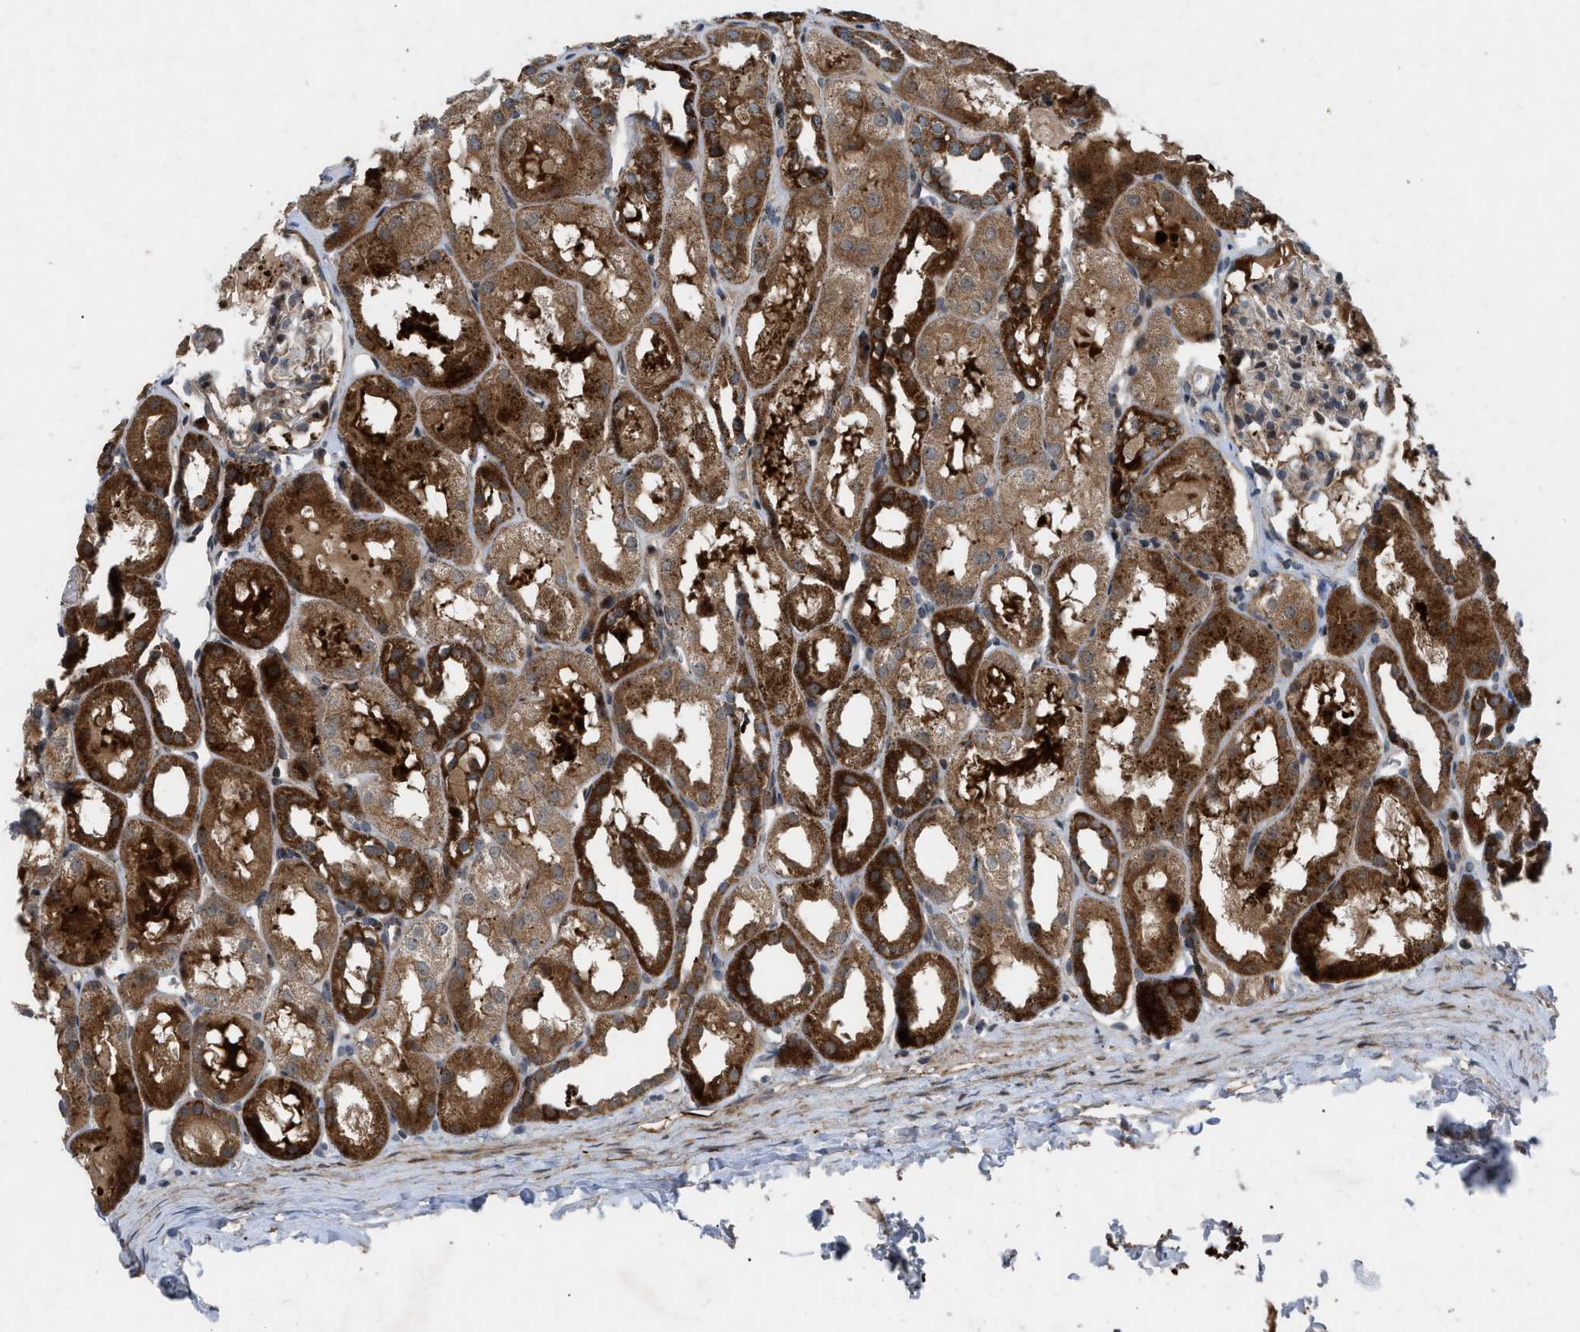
{"staining": {"intensity": "weak", "quantity": "25%-75%", "location": "cytoplasmic/membranous"}, "tissue": "kidney", "cell_type": "Cells in glomeruli", "image_type": "normal", "snomed": [{"axis": "morphology", "description": "Normal tissue, NOS"}, {"axis": "topography", "description": "Kidney"}, {"axis": "topography", "description": "Urinary bladder"}], "caption": "A brown stain shows weak cytoplasmic/membranous expression of a protein in cells in glomeruli of unremarkable human kidney. The staining was performed using DAB to visualize the protein expression in brown, while the nuclei were stained in blue with hematoxylin (Magnification: 20x).", "gene": "AP3M2", "patient": {"sex": "male", "age": 16}}